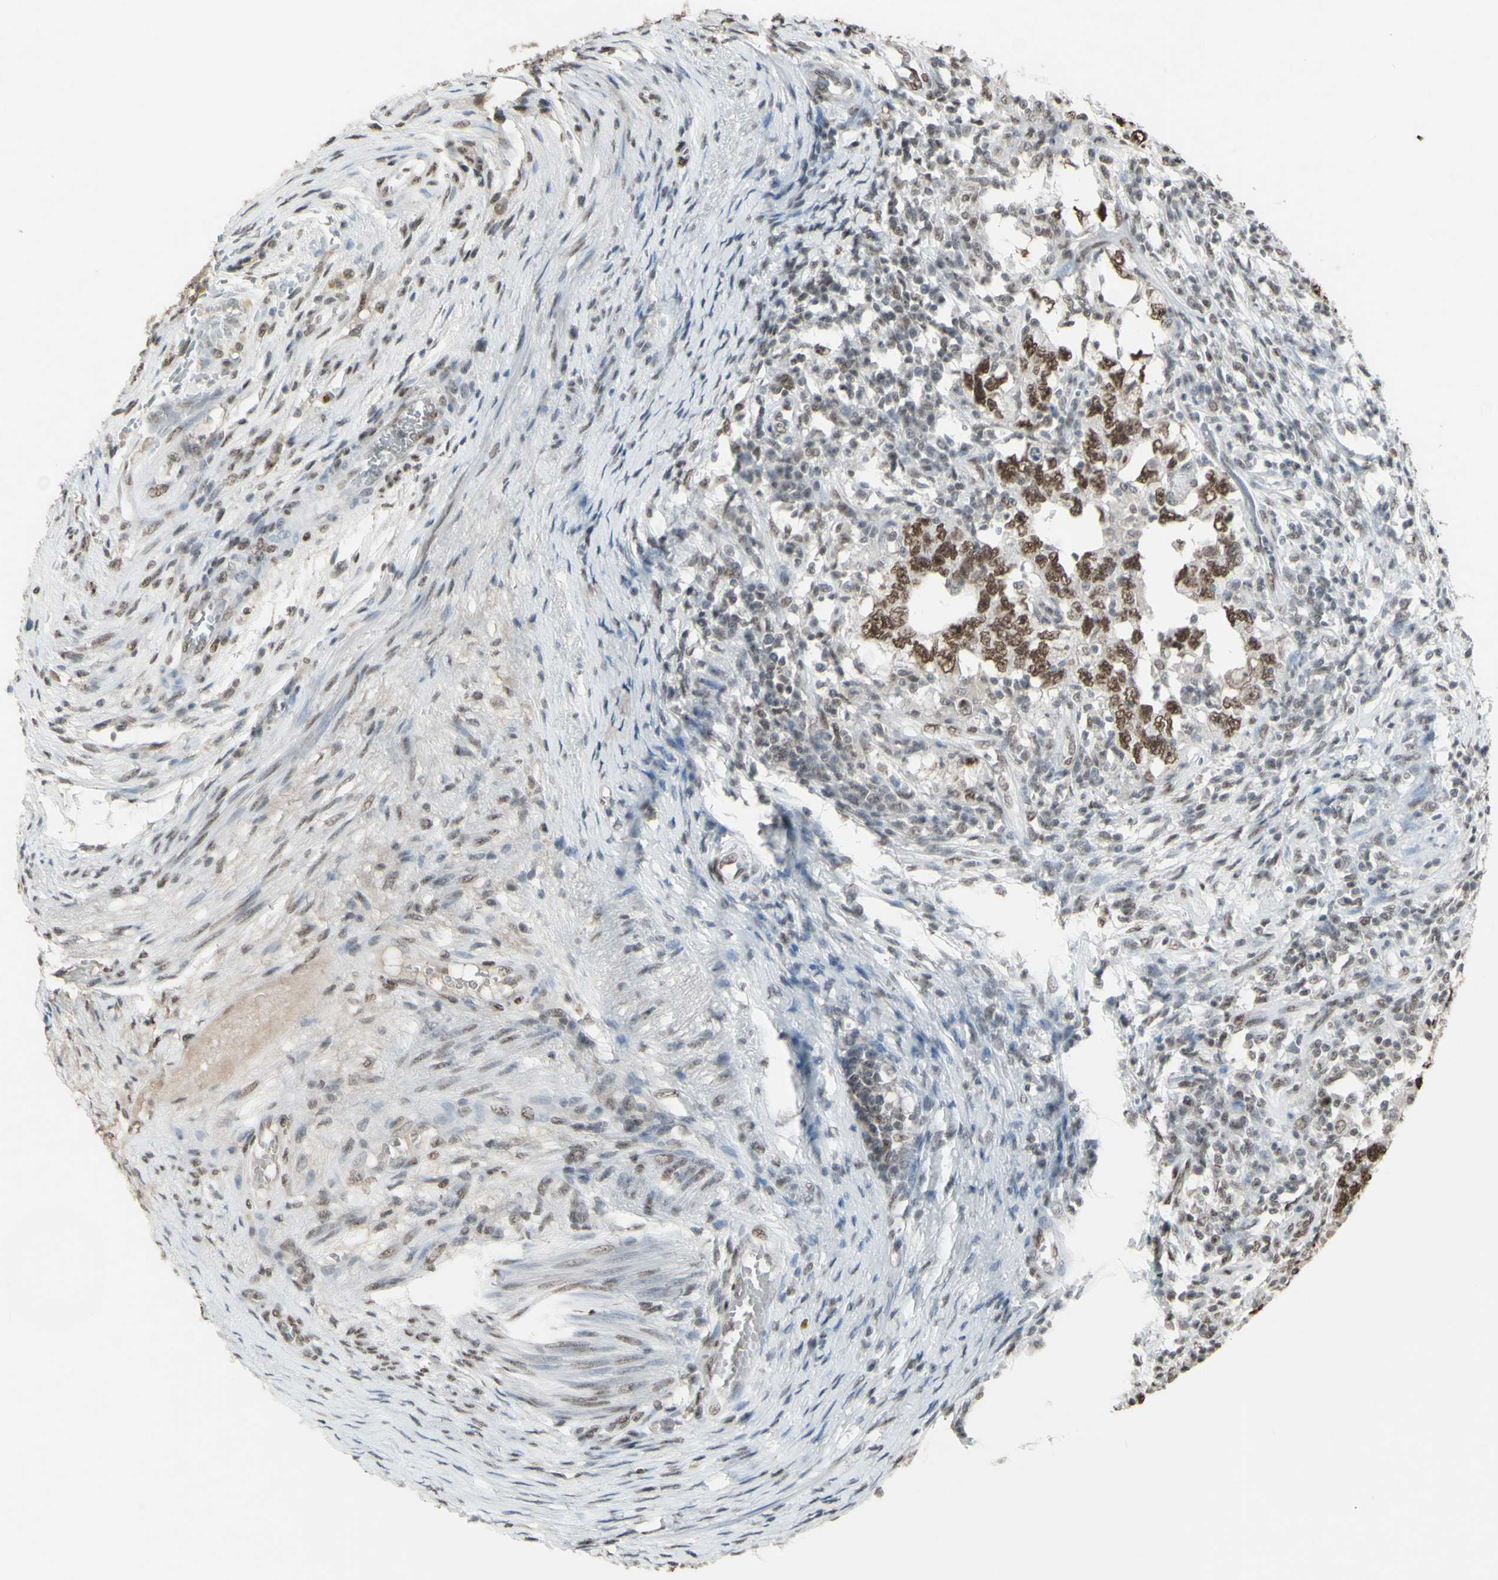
{"staining": {"intensity": "moderate", "quantity": ">75%", "location": "nuclear"}, "tissue": "testis cancer", "cell_type": "Tumor cells", "image_type": "cancer", "snomed": [{"axis": "morphology", "description": "Carcinoma, Embryonal, NOS"}, {"axis": "topography", "description": "Testis"}], "caption": "A brown stain labels moderate nuclear expression of a protein in human testis cancer tumor cells.", "gene": "TRIM28", "patient": {"sex": "male", "age": 26}}